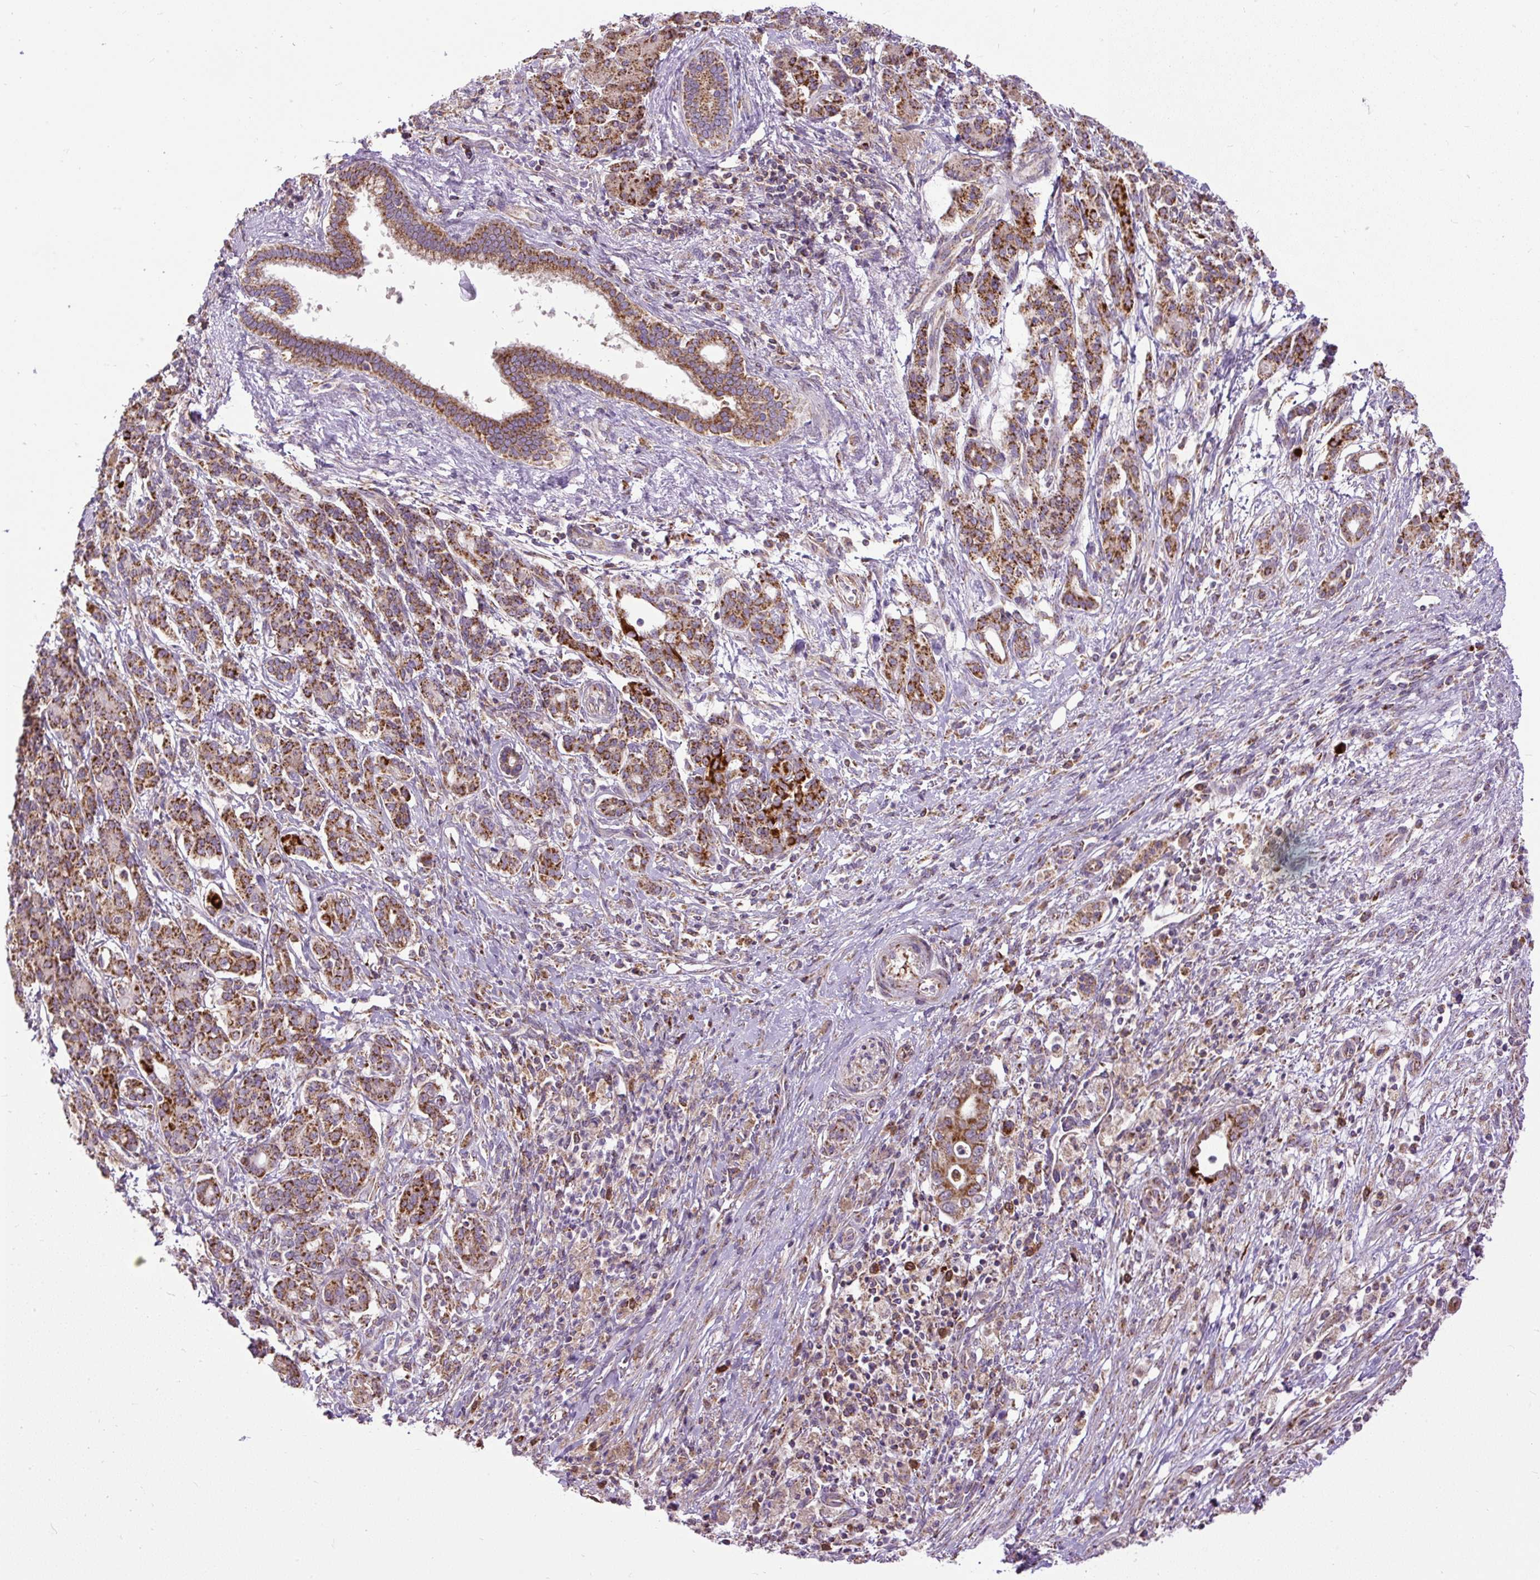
{"staining": {"intensity": "moderate", "quantity": ">75%", "location": "cytoplasmic/membranous"}, "tissue": "pancreatic cancer", "cell_type": "Tumor cells", "image_type": "cancer", "snomed": [{"axis": "morphology", "description": "Adenocarcinoma, NOS"}, {"axis": "topography", "description": "Pancreas"}], "caption": "Moderate cytoplasmic/membranous protein staining is appreciated in about >75% of tumor cells in pancreatic cancer.", "gene": "TM2D3", "patient": {"sex": "male", "age": 68}}